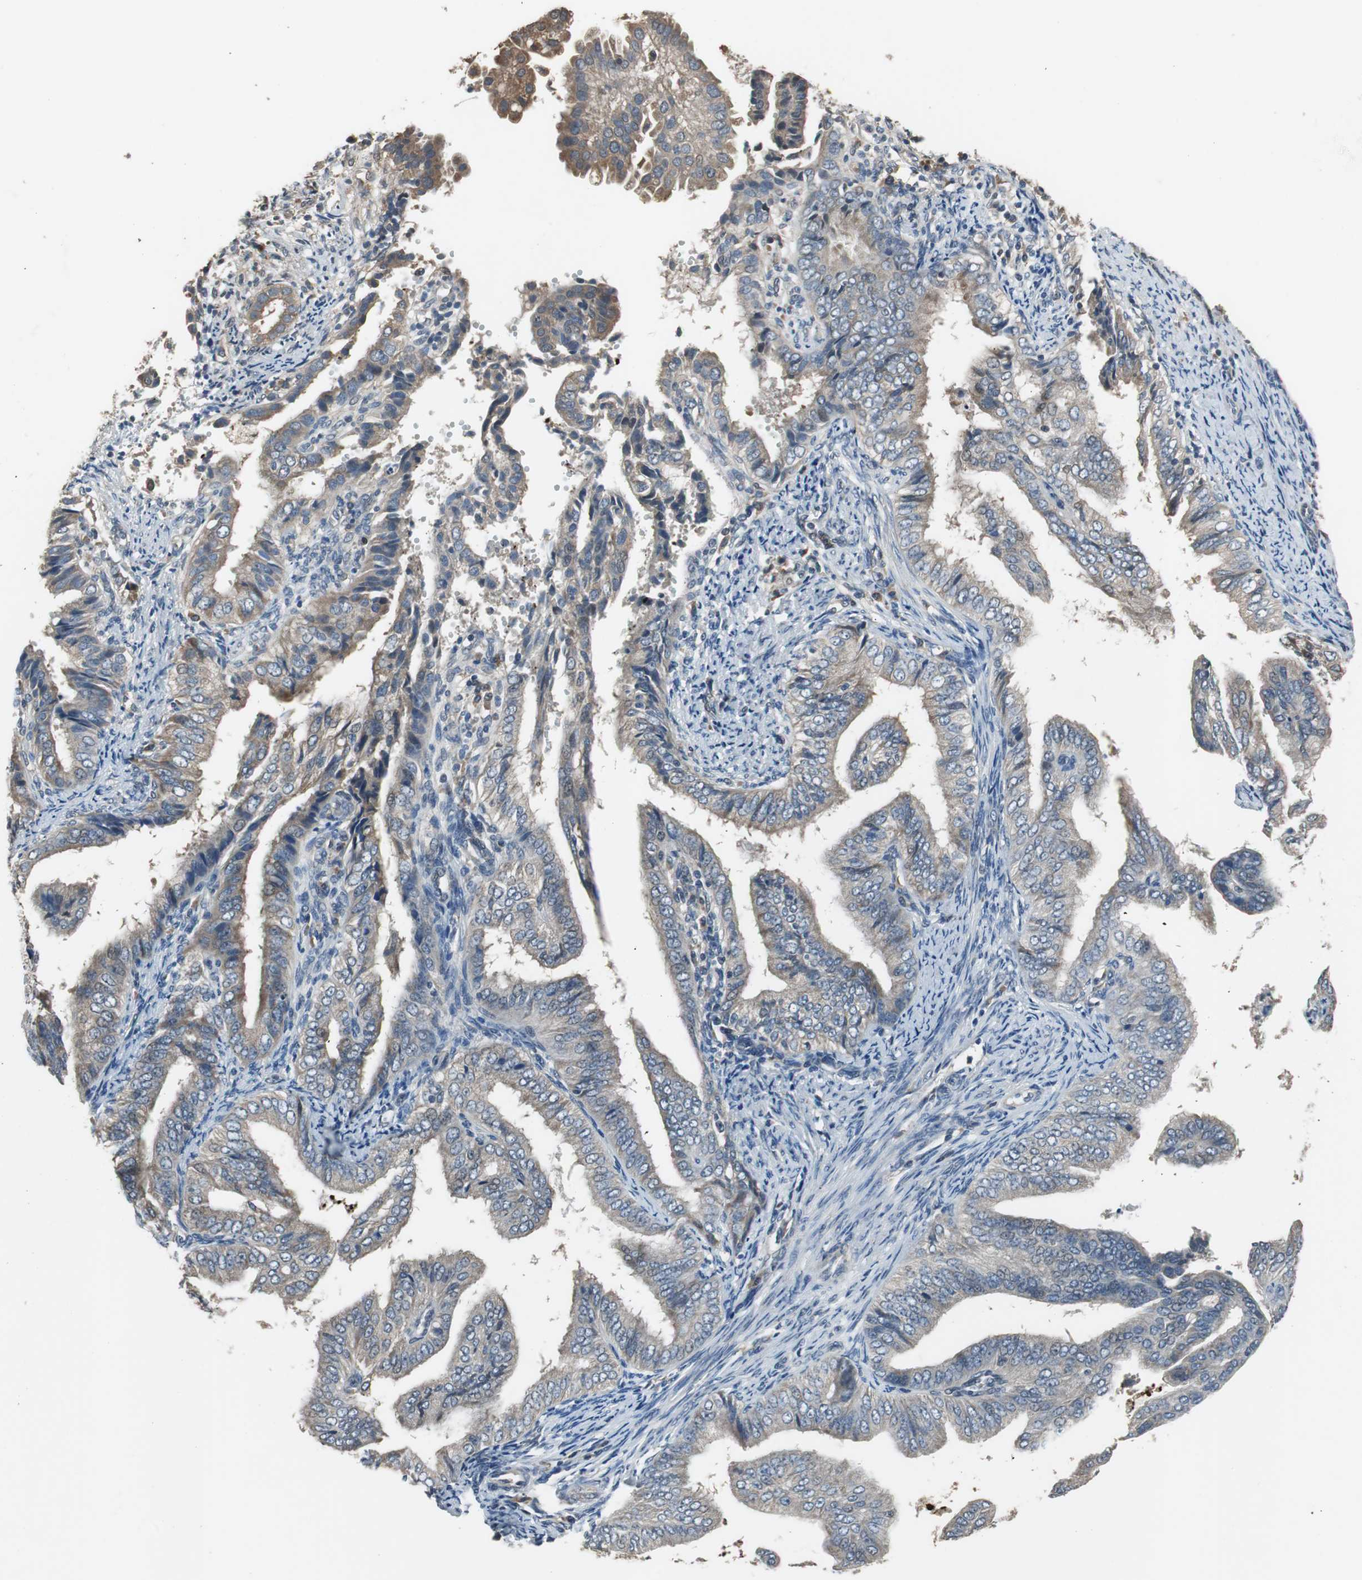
{"staining": {"intensity": "weak", "quantity": "<25%", "location": "cytoplasmic/membranous"}, "tissue": "endometrial cancer", "cell_type": "Tumor cells", "image_type": "cancer", "snomed": [{"axis": "morphology", "description": "Adenocarcinoma, NOS"}, {"axis": "topography", "description": "Endometrium"}], "caption": "Immunohistochemistry of human endometrial adenocarcinoma displays no staining in tumor cells. (DAB immunohistochemistry (IHC) with hematoxylin counter stain).", "gene": "PI4KB", "patient": {"sex": "female", "age": 58}}